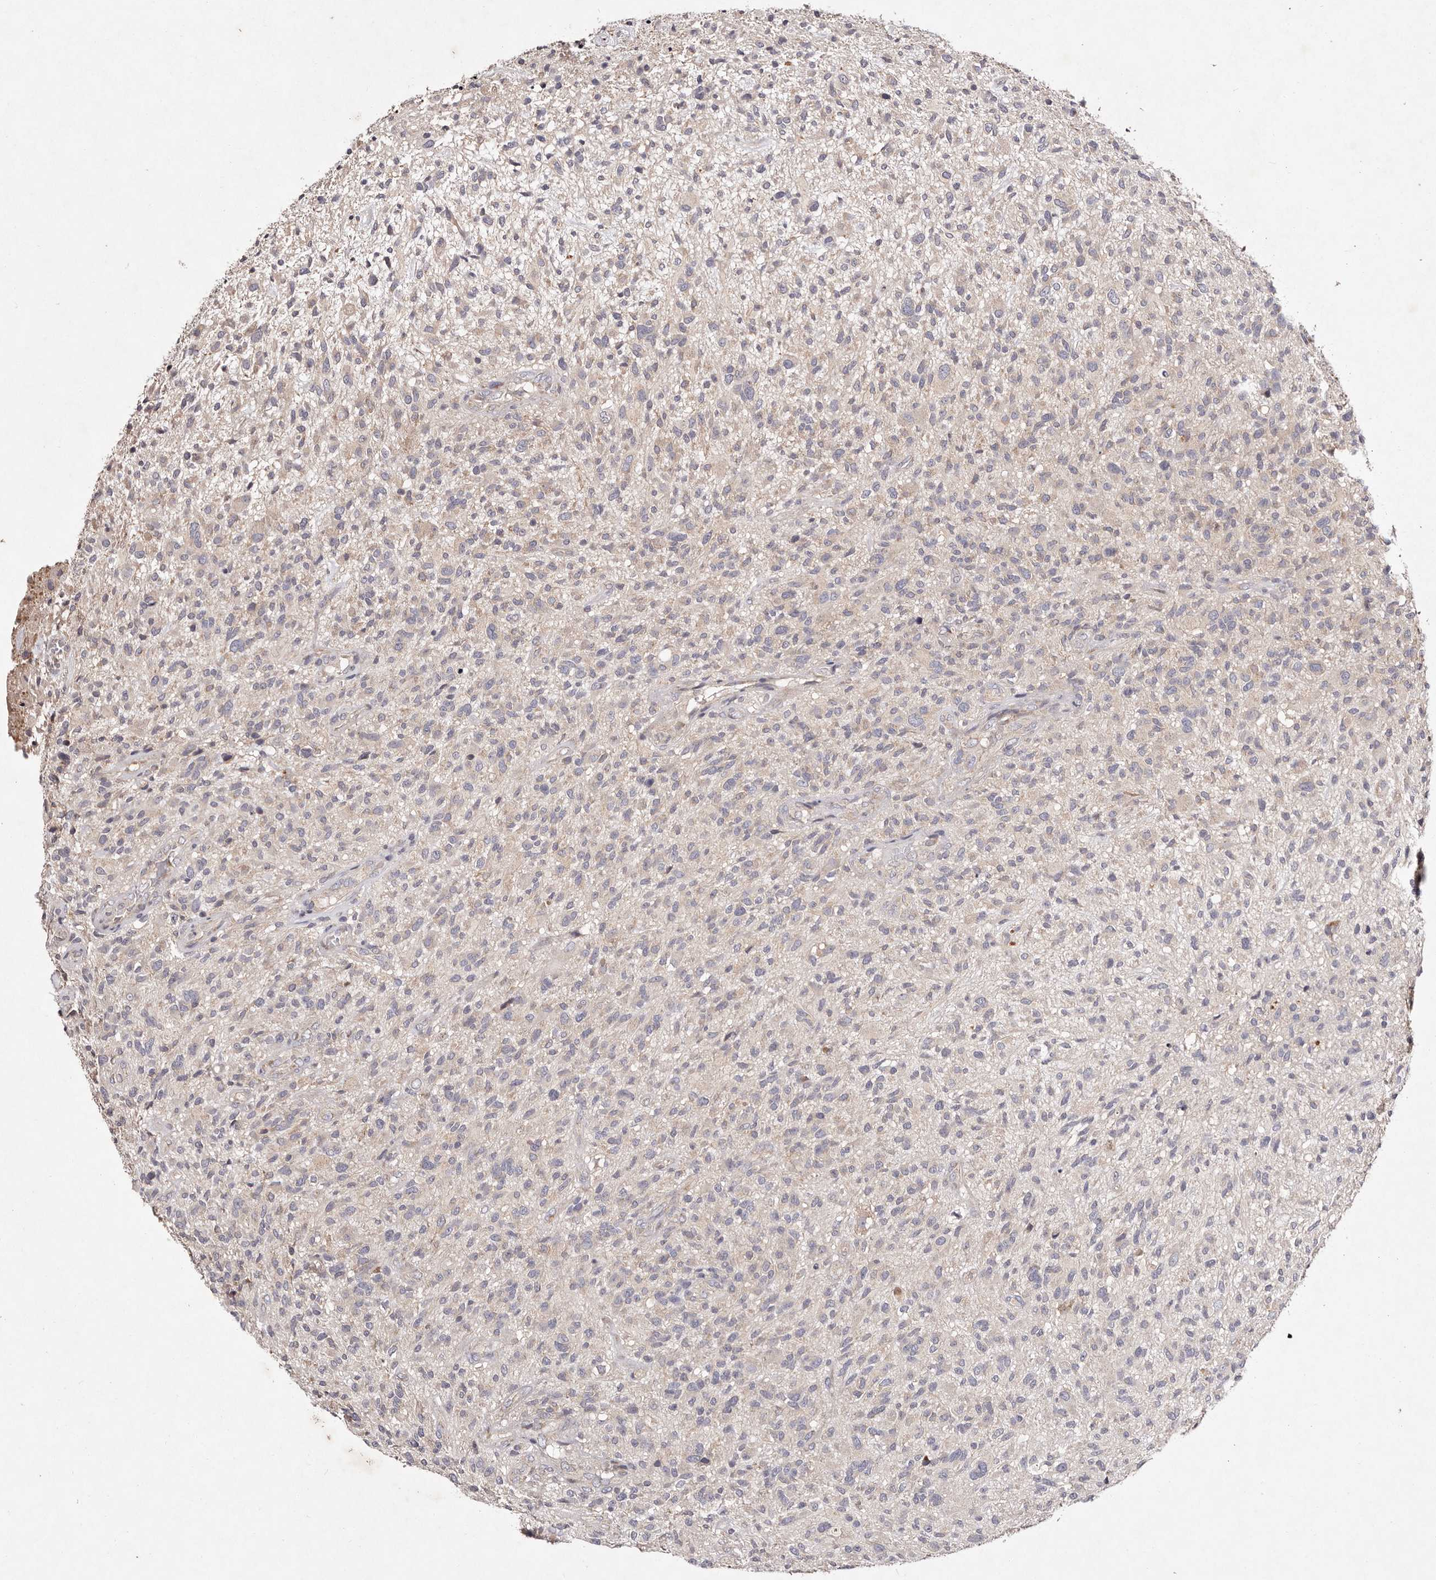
{"staining": {"intensity": "weak", "quantity": "<25%", "location": "cytoplasmic/membranous"}, "tissue": "glioma", "cell_type": "Tumor cells", "image_type": "cancer", "snomed": [{"axis": "morphology", "description": "Glioma, malignant, High grade"}, {"axis": "topography", "description": "Brain"}], "caption": "Tumor cells are negative for protein expression in human glioma.", "gene": "TSC2", "patient": {"sex": "male", "age": 47}}